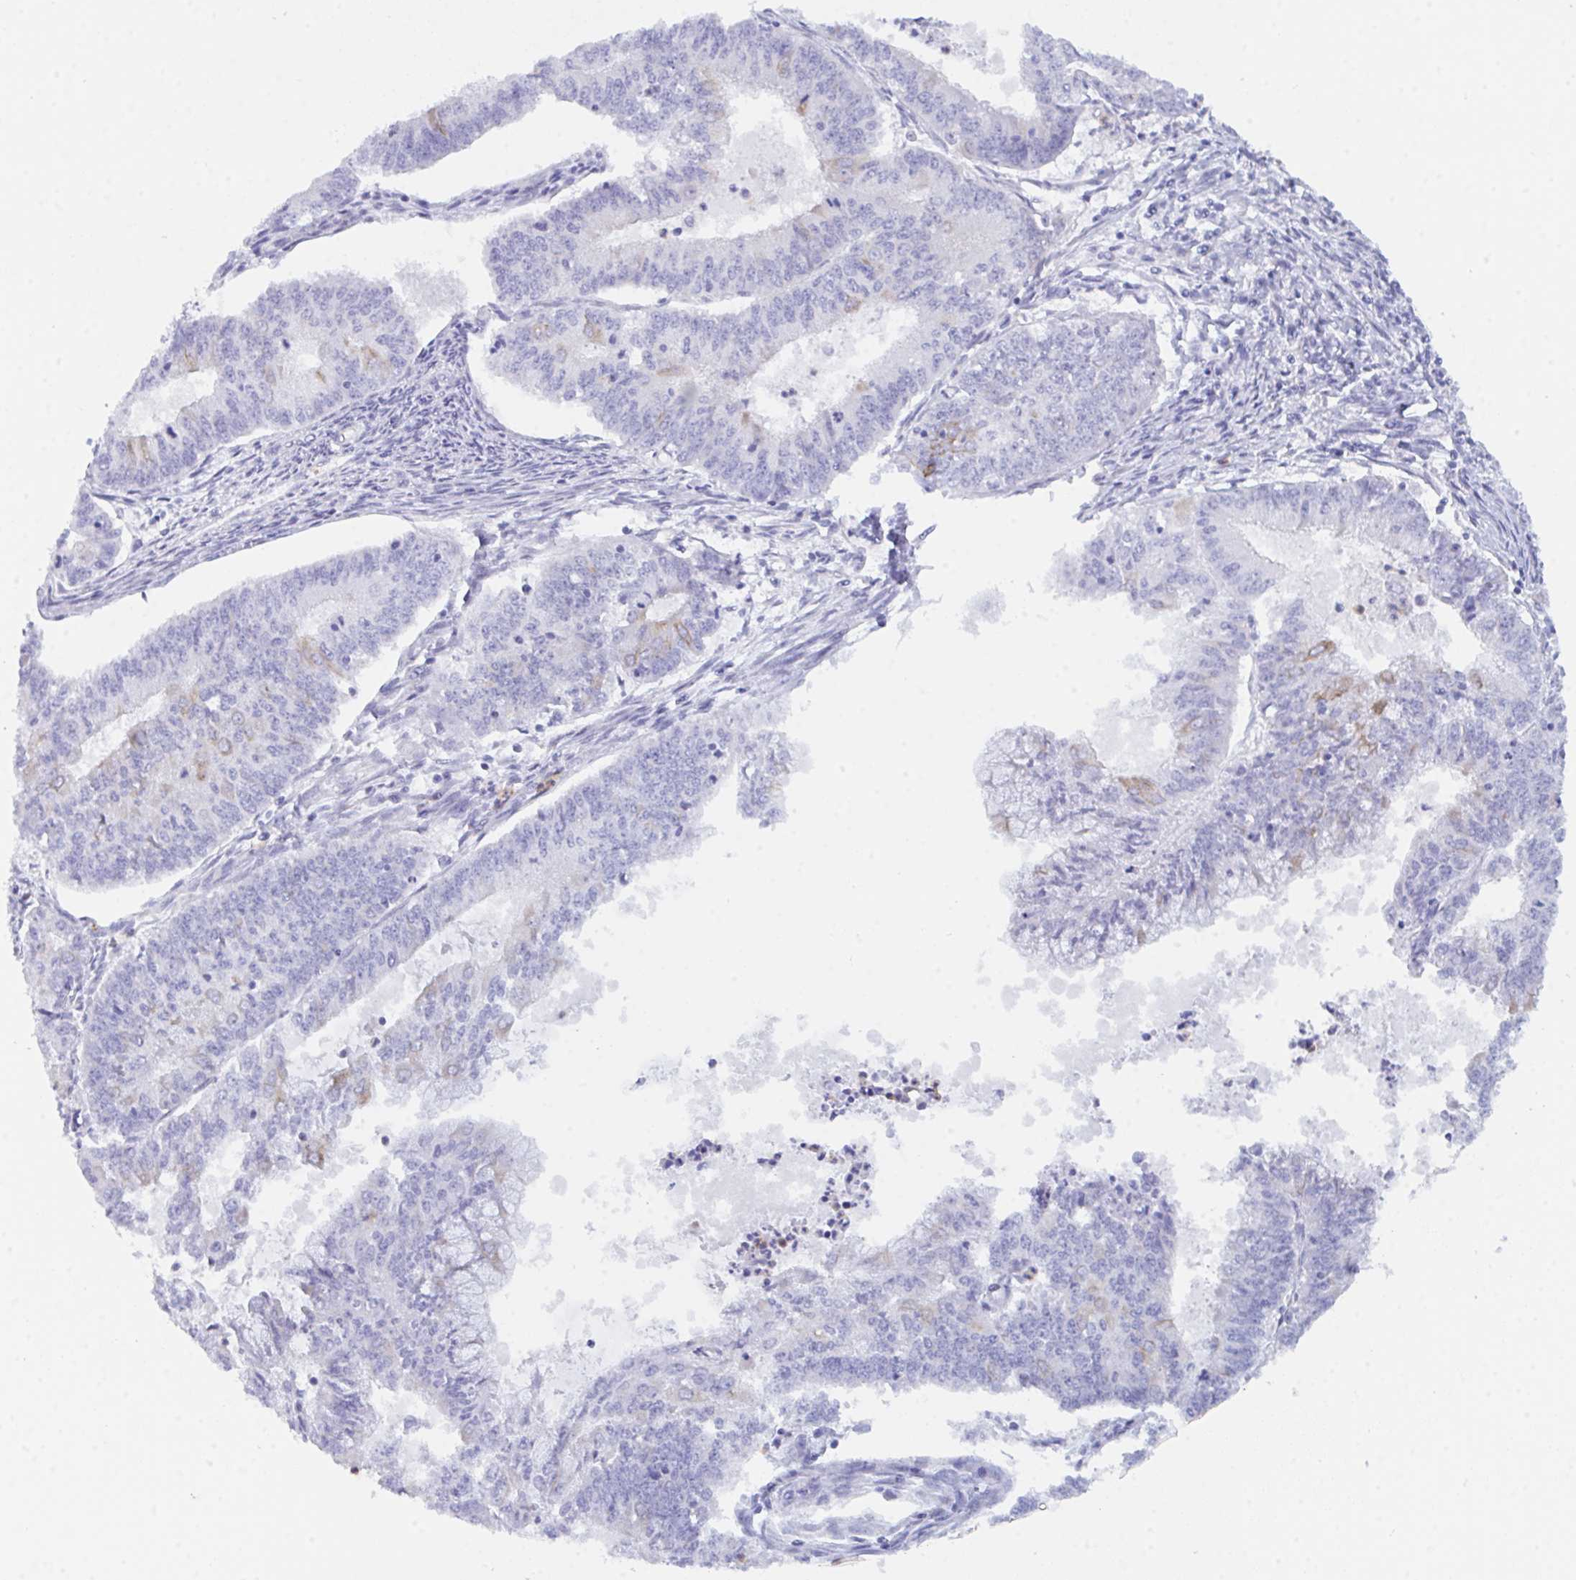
{"staining": {"intensity": "negative", "quantity": "none", "location": "none"}, "tissue": "endometrial cancer", "cell_type": "Tumor cells", "image_type": "cancer", "snomed": [{"axis": "morphology", "description": "Adenocarcinoma, NOS"}, {"axis": "topography", "description": "Endometrium"}], "caption": "Immunohistochemistry (IHC) of adenocarcinoma (endometrial) demonstrates no positivity in tumor cells. (Brightfield microscopy of DAB immunohistochemistry (IHC) at high magnification).", "gene": "CEP170B", "patient": {"sex": "female", "age": 61}}